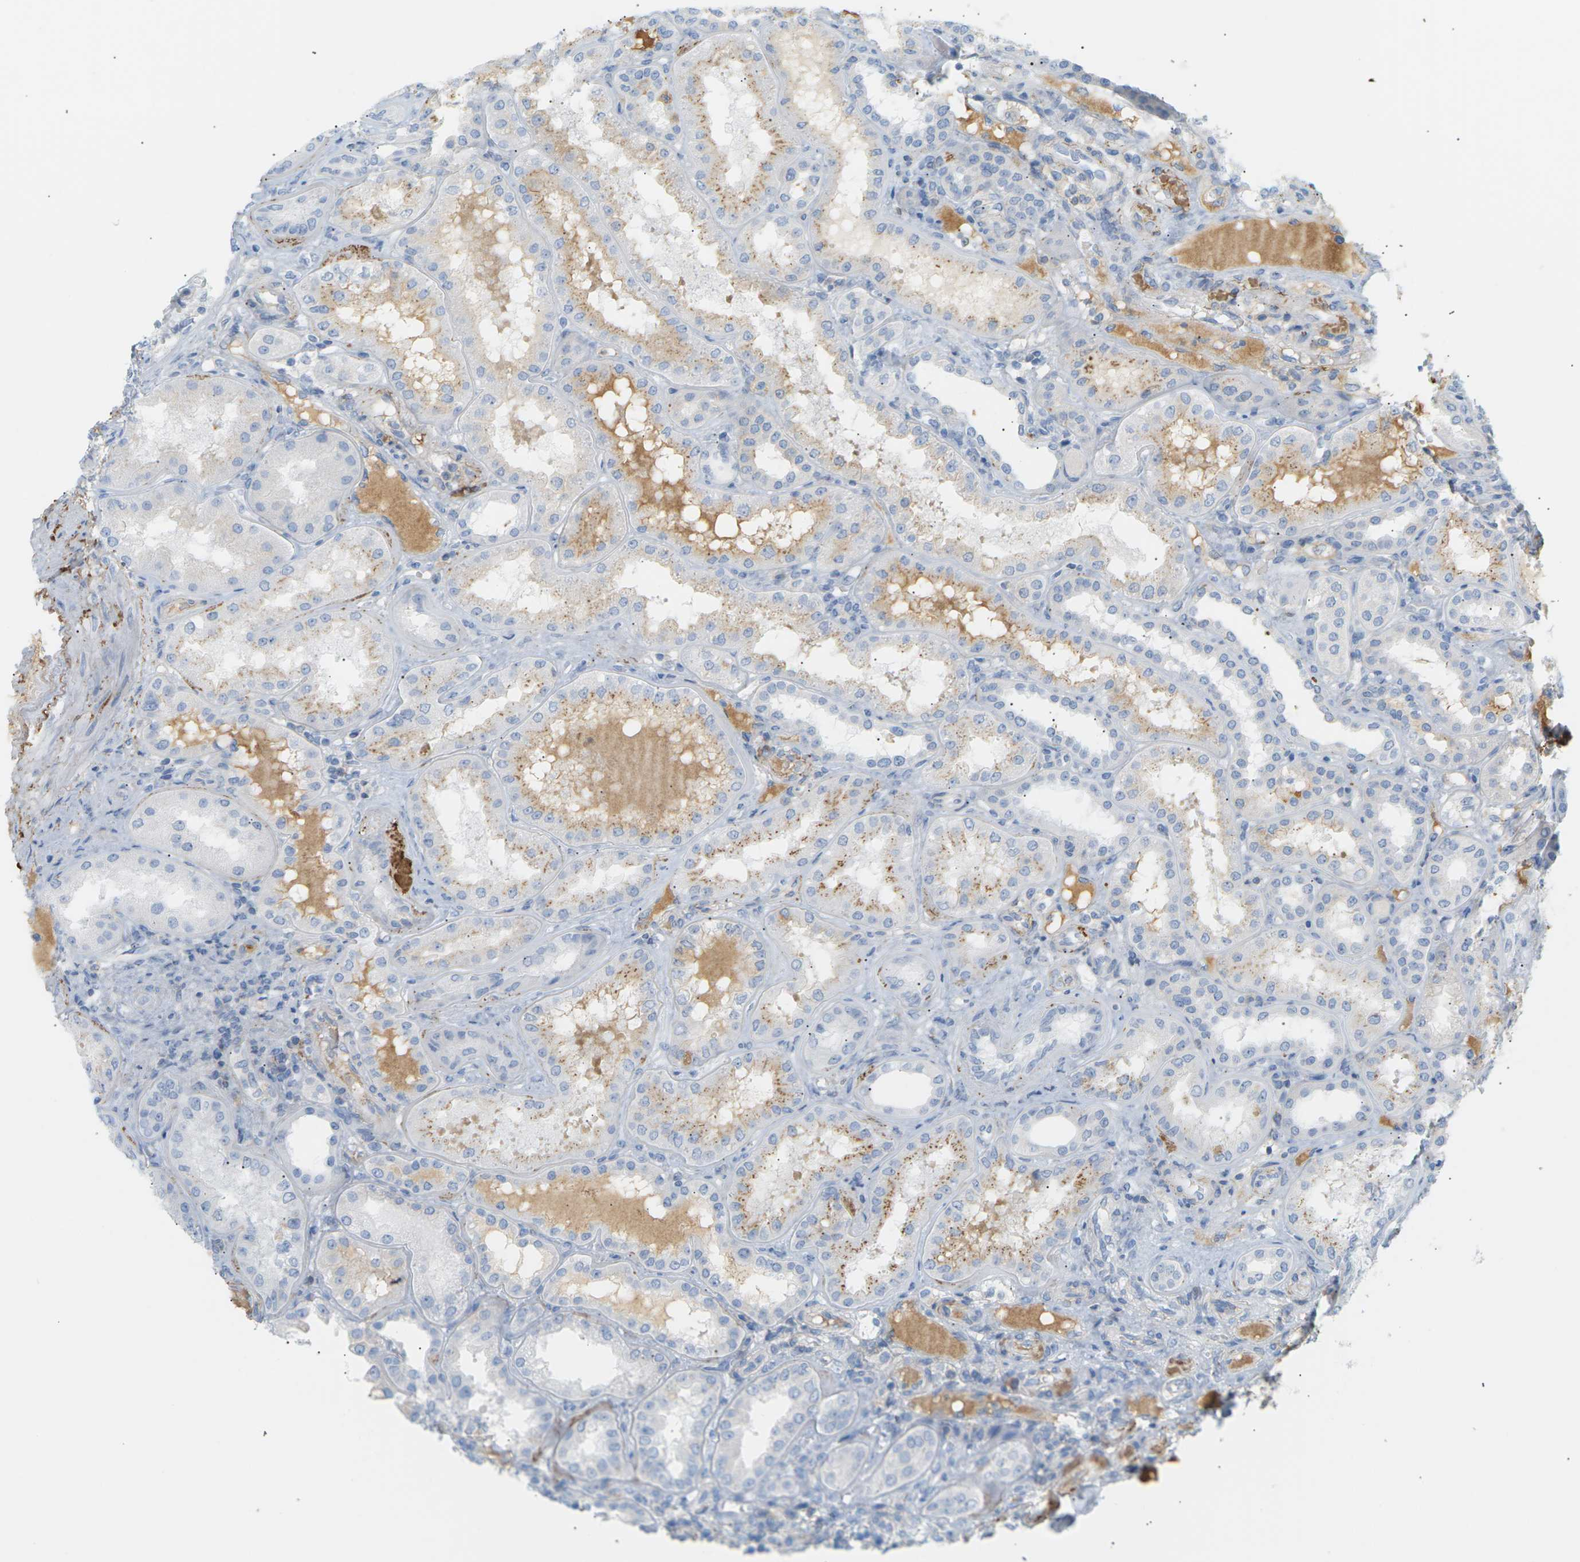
{"staining": {"intensity": "negative", "quantity": "none", "location": "none"}, "tissue": "kidney", "cell_type": "Cells in glomeruli", "image_type": "normal", "snomed": [{"axis": "morphology", "description": "Normal tissue, NOS"}, {"axis": "topography", "description": "Kidney"}], "caption": "Protein analysis of unremarkable kidney demonstrates no significant expression in cells in glomeruli. (Brightfield microscopy of DAB IHC at high magnification).", "gene": "CLU", "patient": {"sex": "female", "age": 56}}